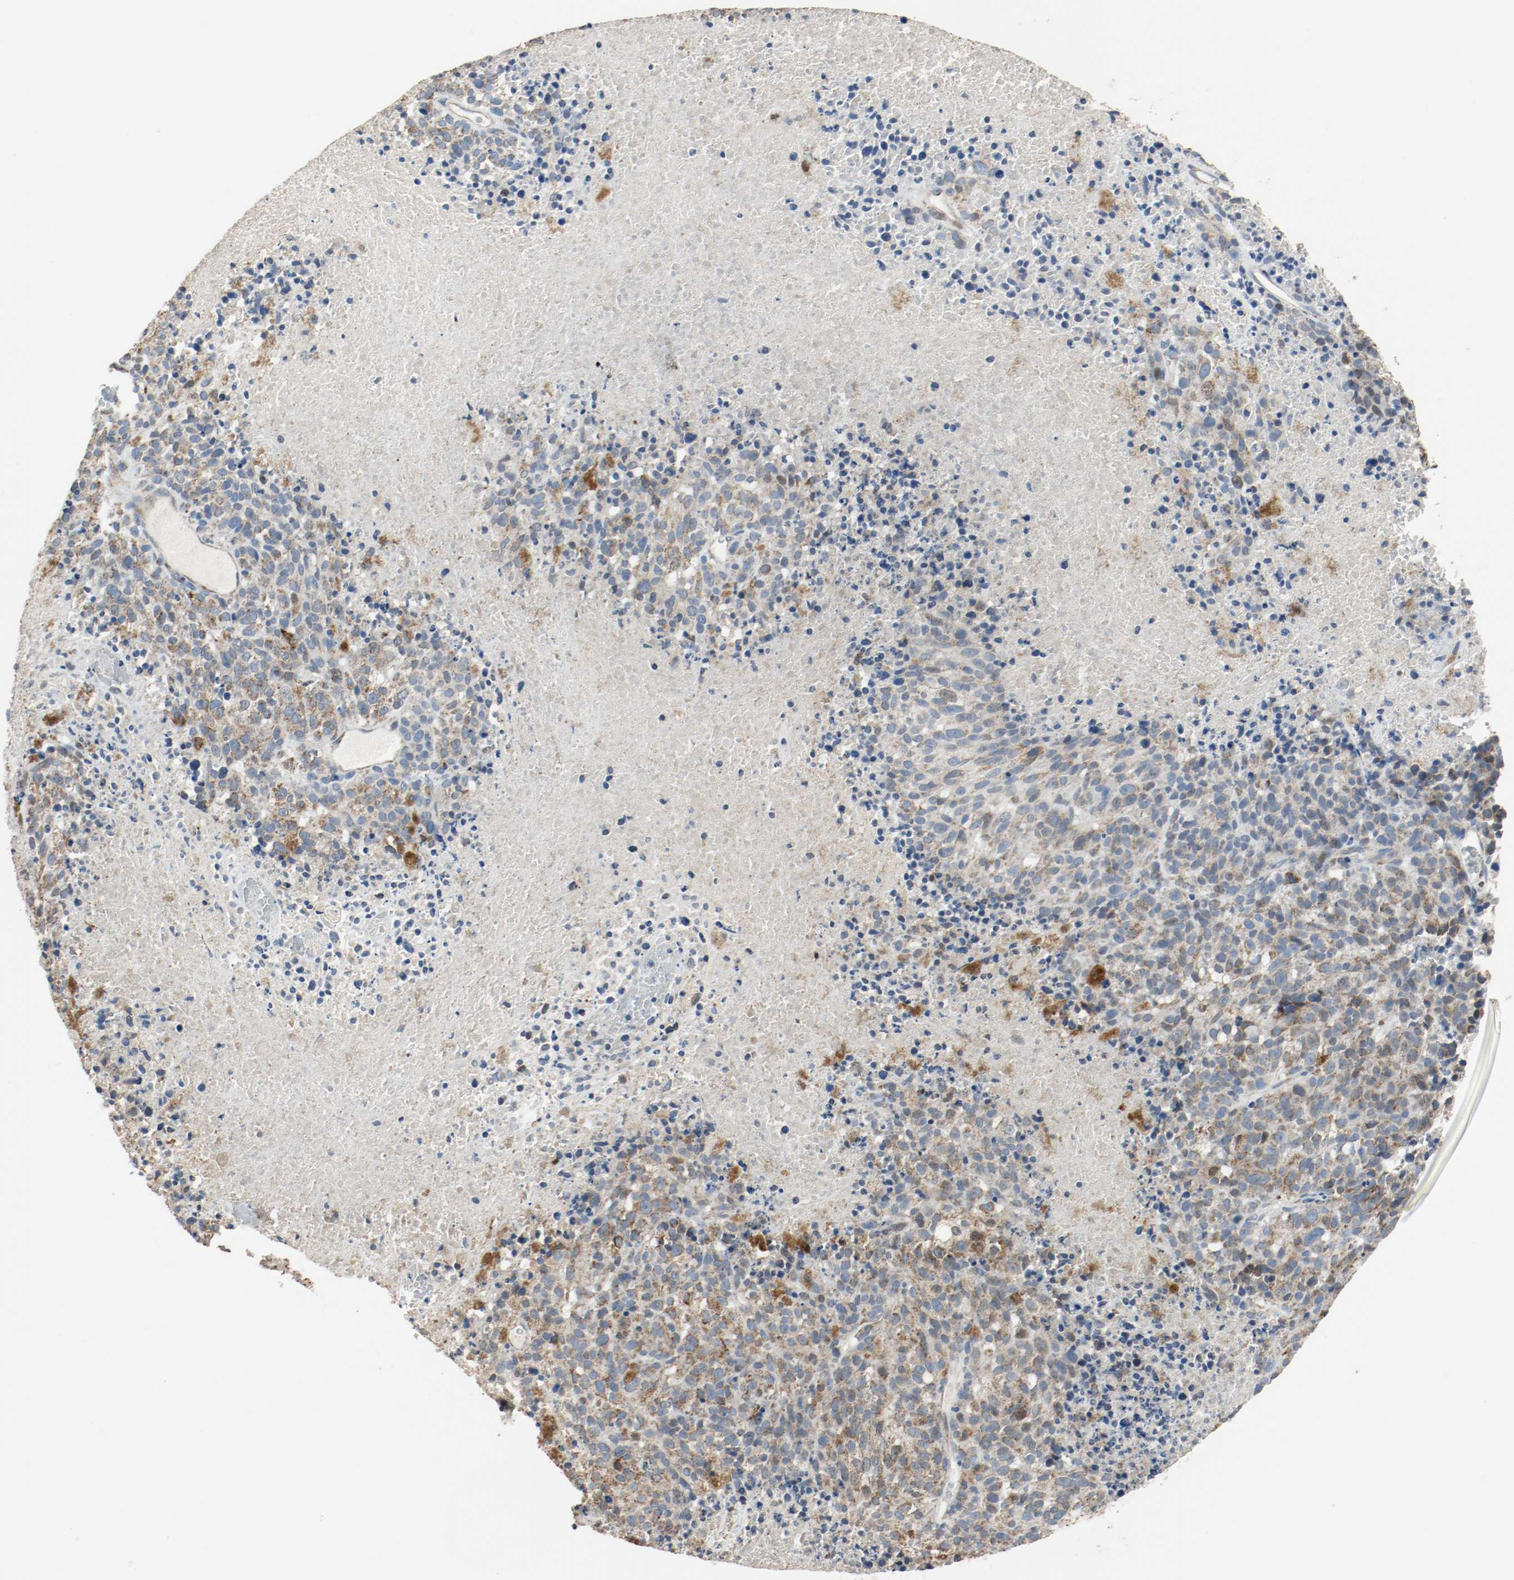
{"staining": {"intensity": "strong", "quantity": ">75%", "location": "cytoplasmic/membranous"}, "tissue": "melanoma", "cell_type": "Tumor cells", "image_type": "cancer", "snomed": [{"axis": "morphology", "description": "Malignant melanoma, Metastatic site"}, {"axis": "topography", "description": "Cerebral cortex"}], "caption": "Human malignant melanoma (metastatic site) stained with a protein marker displays strong staining in tumor cells.", "gene": "ALDH4A1", "patient": {"sex": "female", "age": 52}}